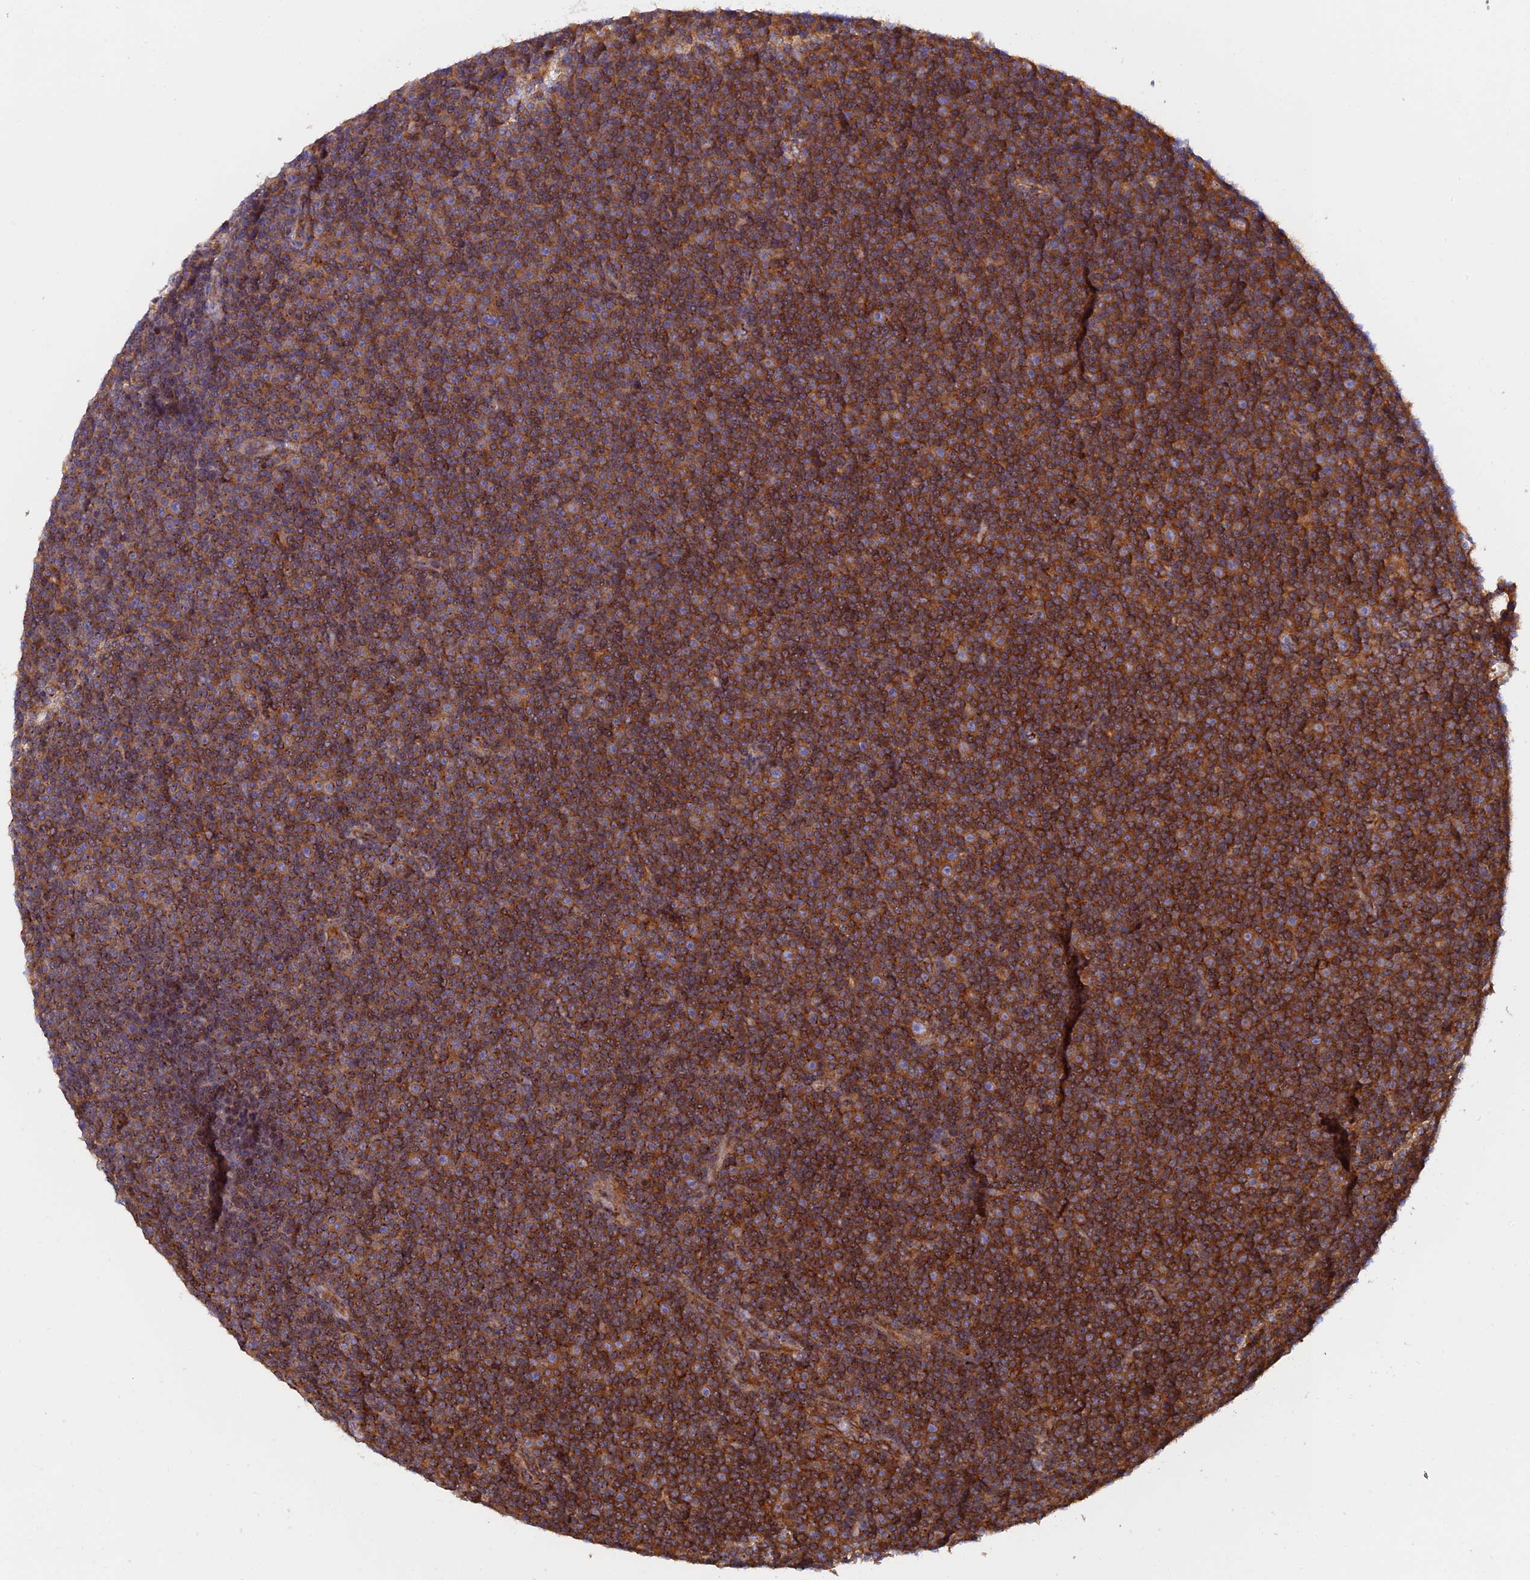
{"staining": {"intensity": "weak", "quantity": ">75%", "location": "cytoplasmic/membranous"}, "tissue": "lymphoma", "cell_type": "Tumor cells", "image_type": "cancer", "snomed": [{"axis": "morphology", "description": "Malignant lymphoma, non-Hodgkin's type, Low grade"}, {"axis": "topography", "description": "Lymph node"}], "caption": "Immunohistochemical staining of human lymphoma shows low levels of weak cytoplasmic/membranous expression in approximately >75% of tumor cells. (DAB = brown stain, brightfield microscopy at high magnification).", "gene": "DCTN2", "patient": {"sex": "female", "age": 67}}